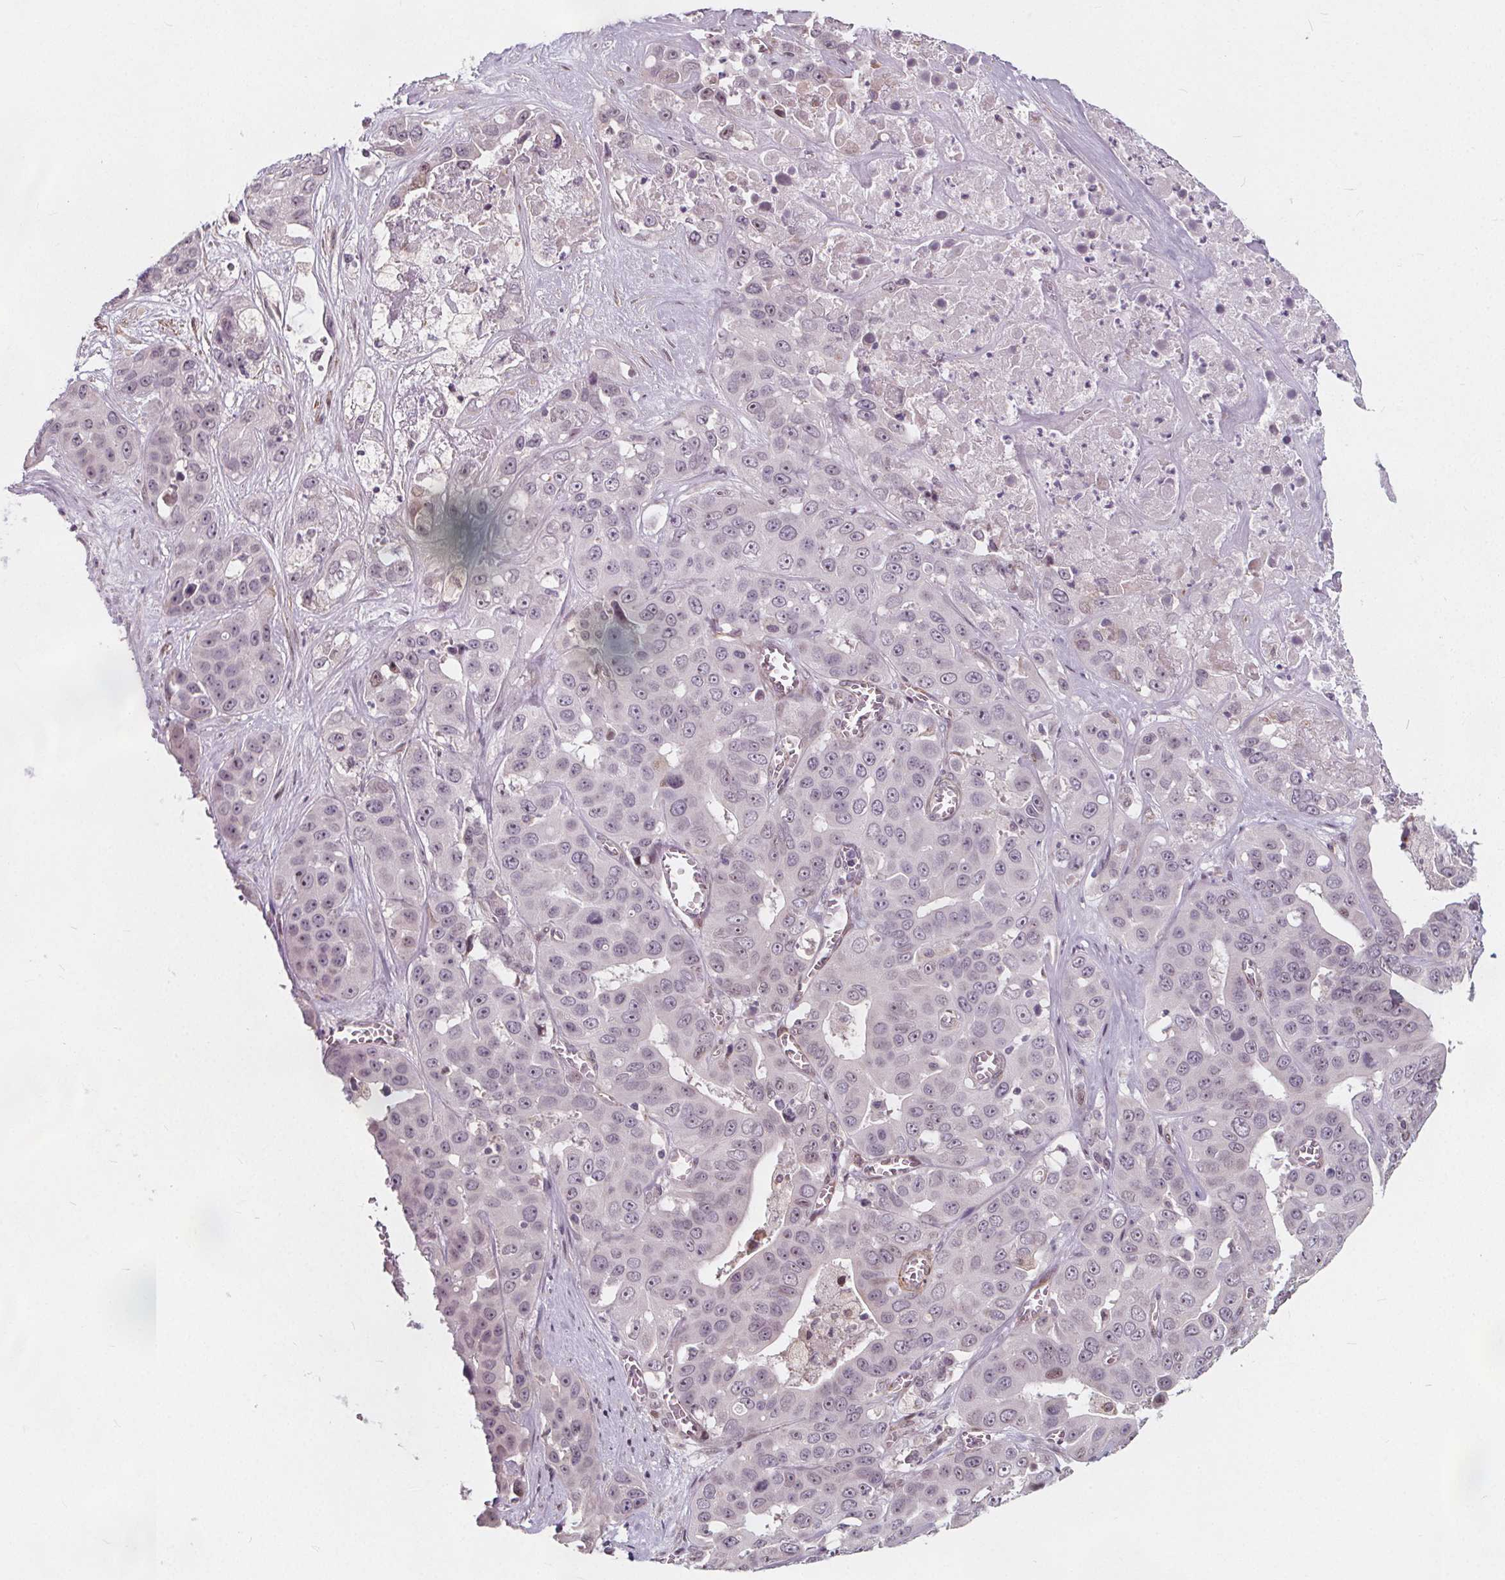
{"staining": {"intensity": "weak", "quantity": "<25%", "location": "nuclear"}, "tissue": "liver cancer", "cell_type": "Tumor cells", "image_type": "cancer", "snomed": [{"axis": "morphology", "description": "Cholangiocarcinoma"}, {"axis": "topography", "description": "Liver"}], "caption": "DAB (3,3'-diaminobenzidine) immunohistochemical staining of human liver cancer displays no significant positivity in tumor cells.", "gene": "HAS1", "patient": {"sex": "female", "age": 52}}